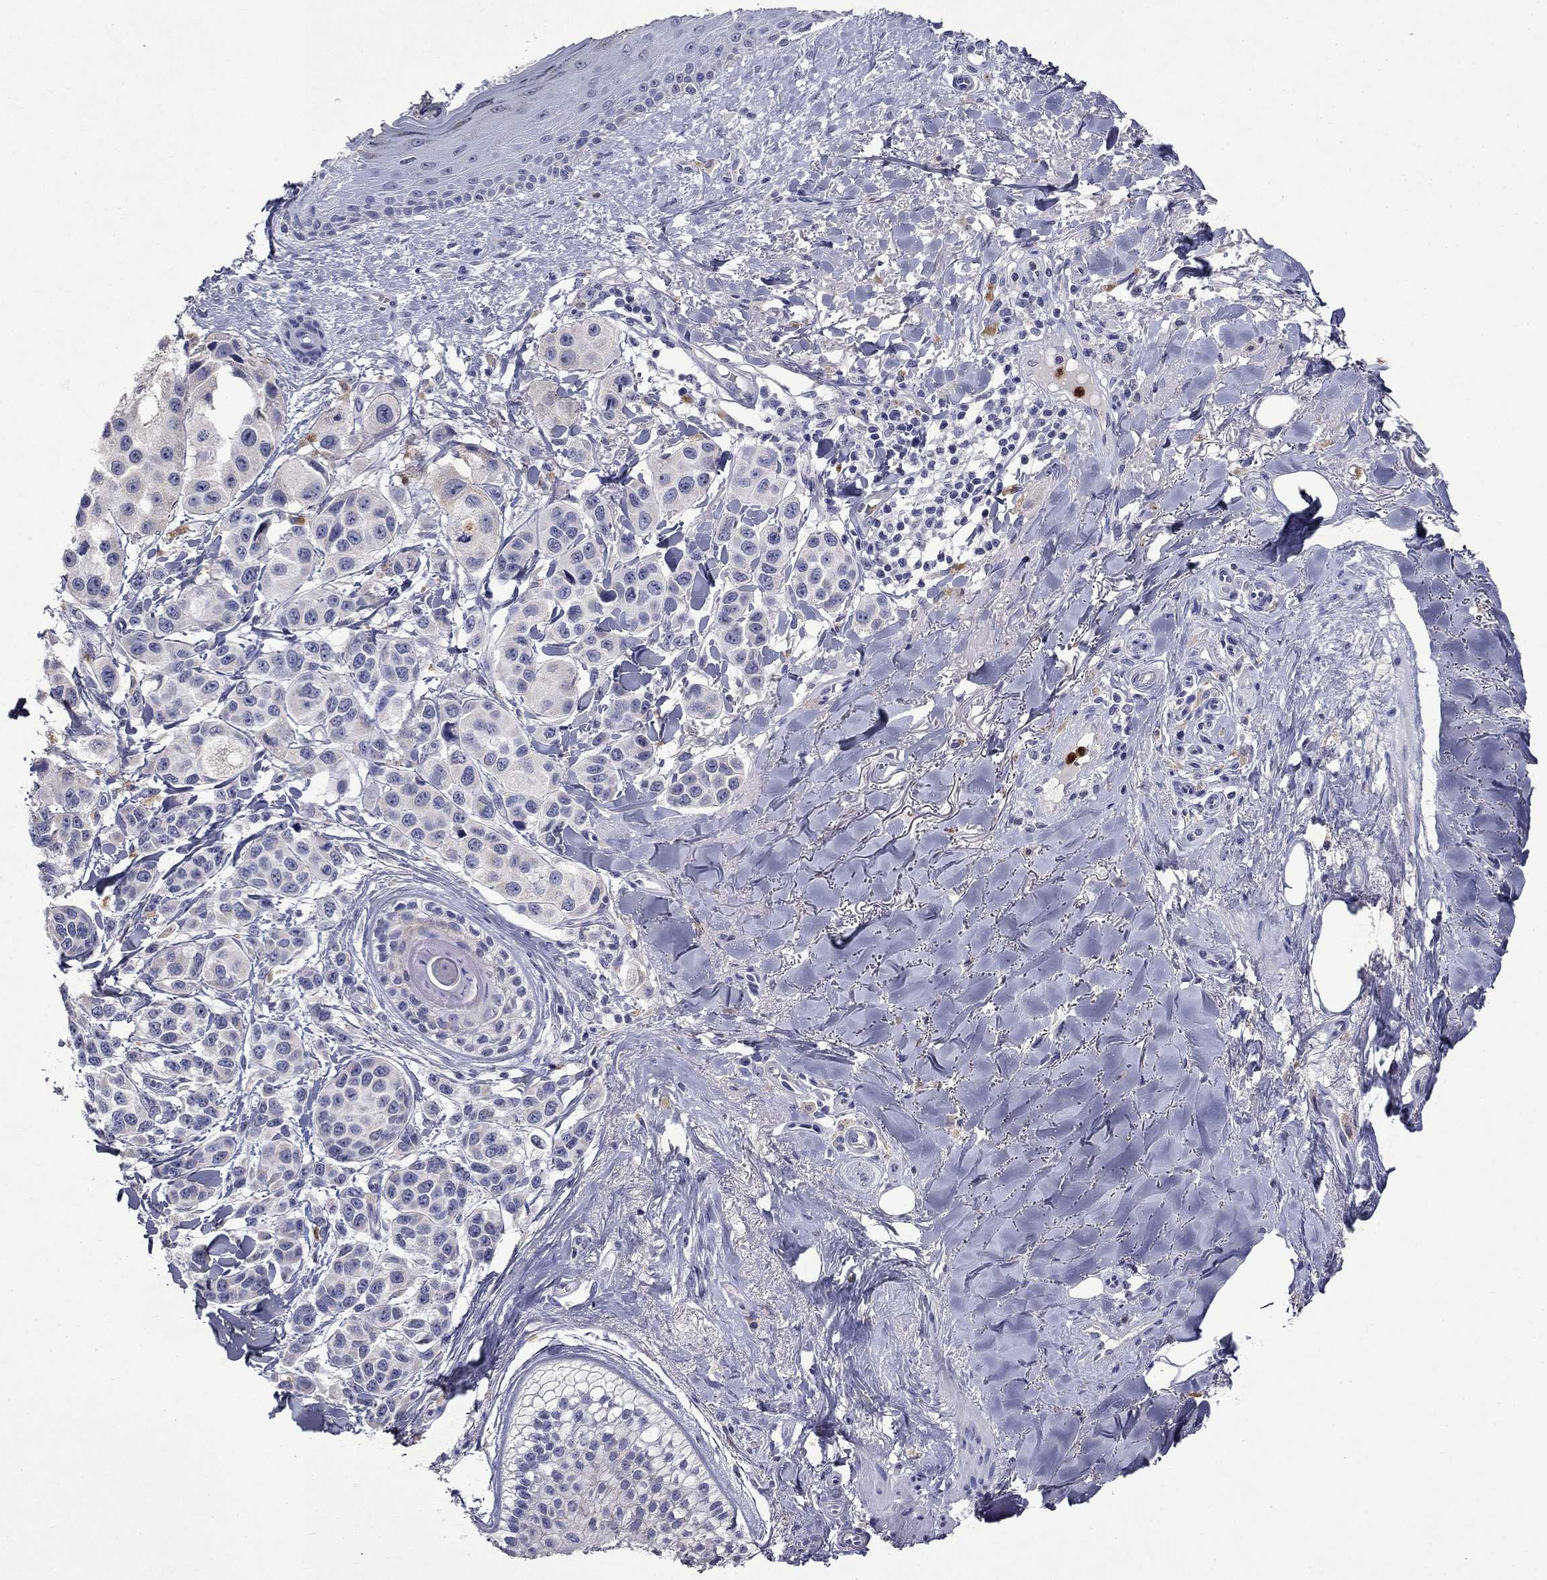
{"staining": {"intensity": "negative", "quantity": "none", "location": "none"}, "tissue": "melanoma", "cell_type": "Tumor cells", "image_type": "cancer", "snomed": [{"axis": "morphology", "description": "Malignant melanoma, NOS"}, {"axis": "topography", "description": "Skin"}], "caption": "This is an immunohistochemistry (IHC) photomicrograph of malignant melanoma. There is no positivity in tumor cells.", "gene": "IRF5", "patient": {"sex": "male", "age": 57}}